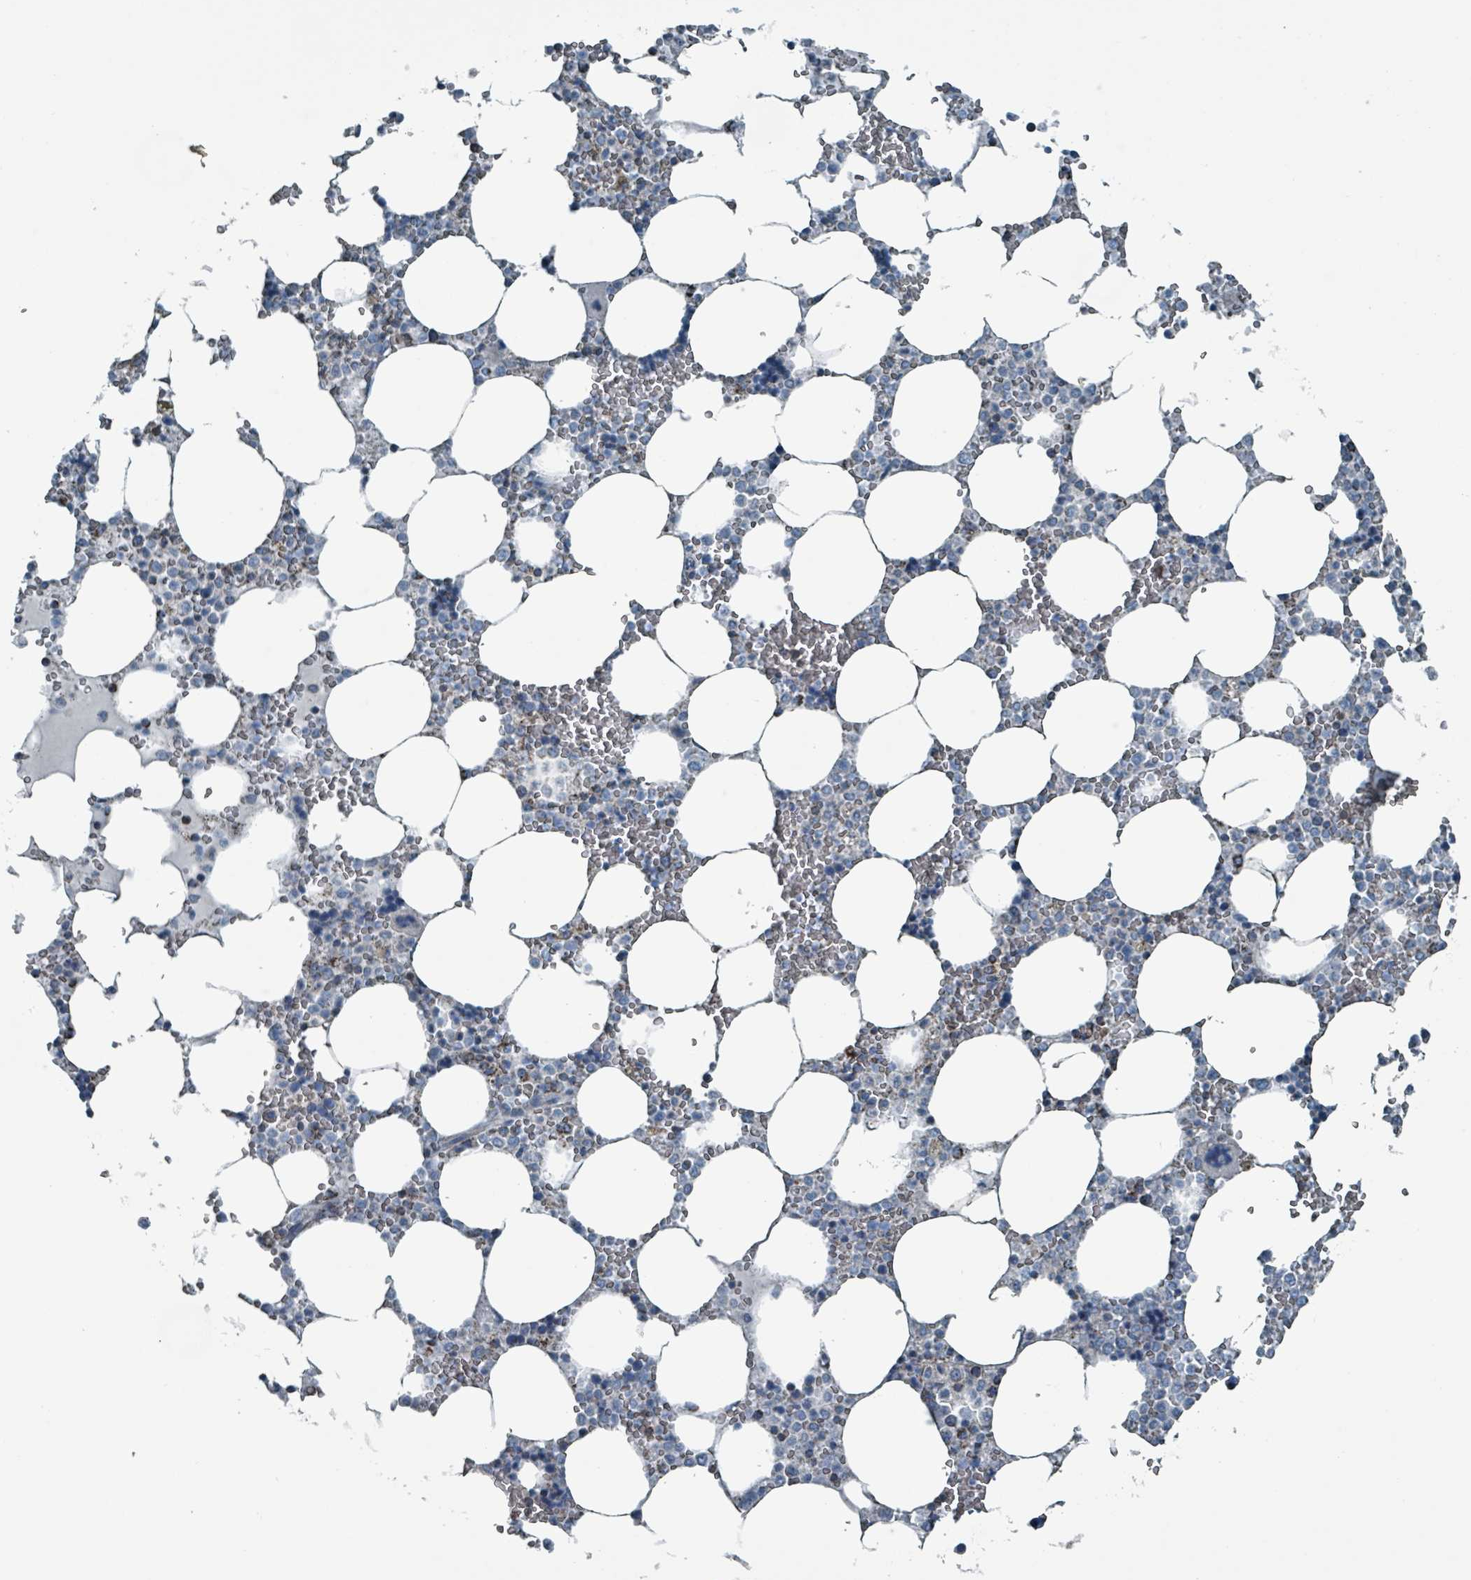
{"staining": {"intensity": "moderate", "quantity": "<25%", "location": "cytoplasmic/membranous"}, "tissue": "bone marrow", "cell_type": "Hematopoietic cells", "image_type": "normal", "snomed": [{"axis": "morphology", "description": "Normal tissue, NOS"}, {"axis": "topography", "description": "Bone marrow"}], "caption": "The image reveals a brown stain indicating the presence of a protein in the cytoplasmic/membranous of hematopoietic cells in bone marrow.", "gene": "ABHD18", "patient": {"sex": "male", "age": 64}}